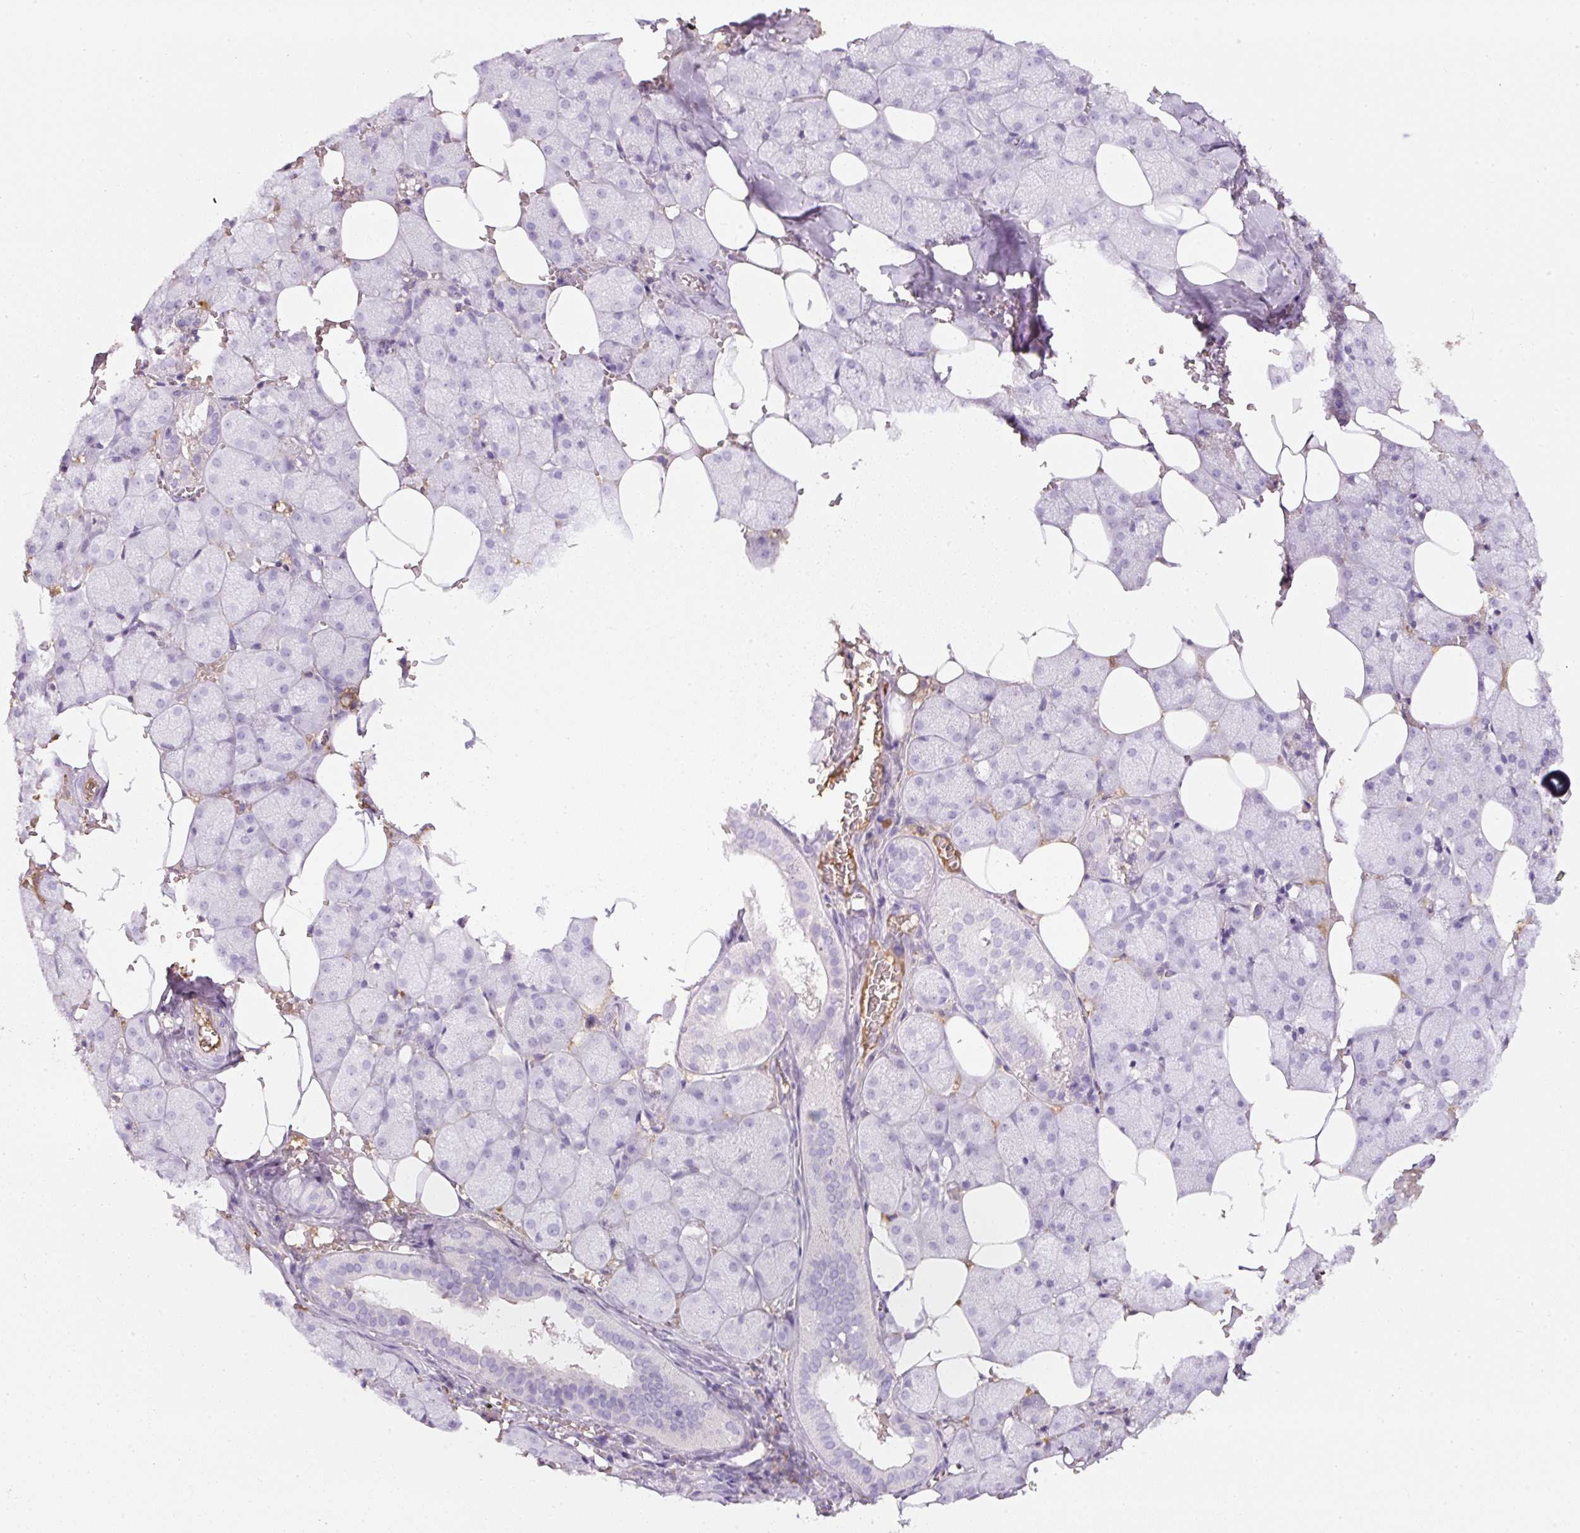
{"staining": {"intensity": "negative", "quantity": "none", "location": "none"}, "tissue": "salivary gland", "cell_type": "Glandular cells", "image_type": "normal", "snomed": [{"axis": "morphology", "description": "Normal tissue, NOS"}, {"axis": "topography", "description": "Salivary gland"}, {"axis": "topography", "description": "Peripheral nerve tissue"}], "caption": "Immunohistochemical staining of benign salivary gland displays no significant staining in glandular cells.", "gene": "APOA1", "patient": {"sex": "male", "age": 38}}